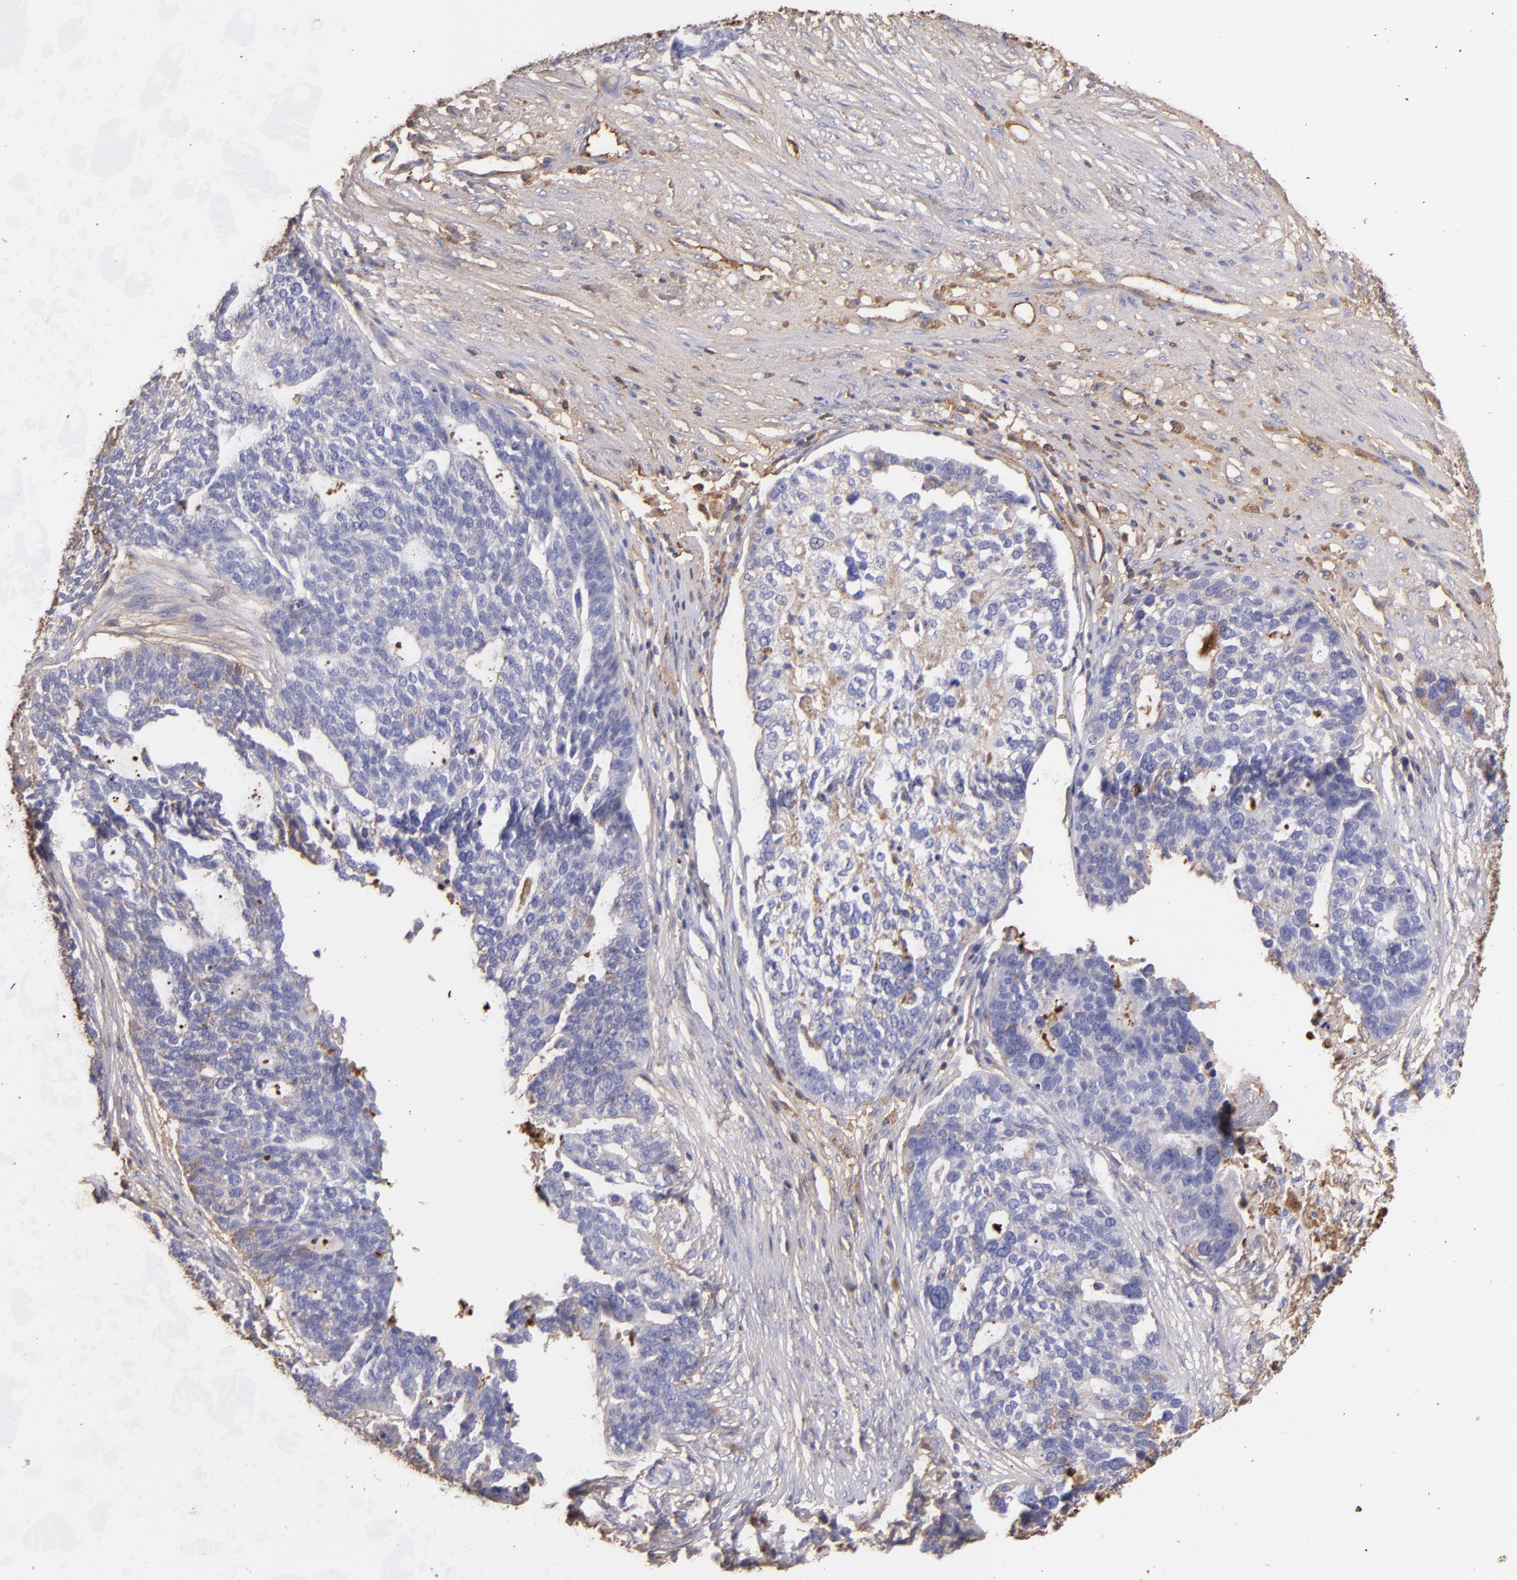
{"staining": {"intensity": "weak", "quantity": "25%-75%", "location": "cytoplasmic/membranous"}, "tissue": "ovarian cancer", "cell_type": "Tumor cells", "image_type": "cancer", "snomed": [{"axis": "morphology", "description": "Cystadenocarcinoma, serous, NOS"}, {"axis": "topography", "description": "Ovary"}], "caption": "This is an image of immunohistochemistry staining of ovarian cancer, which shows weak expression in the cytoplasmic/membranous of tumor cells.", "gene": "FGB", "patient": {"sex": "female", "age": 59}}